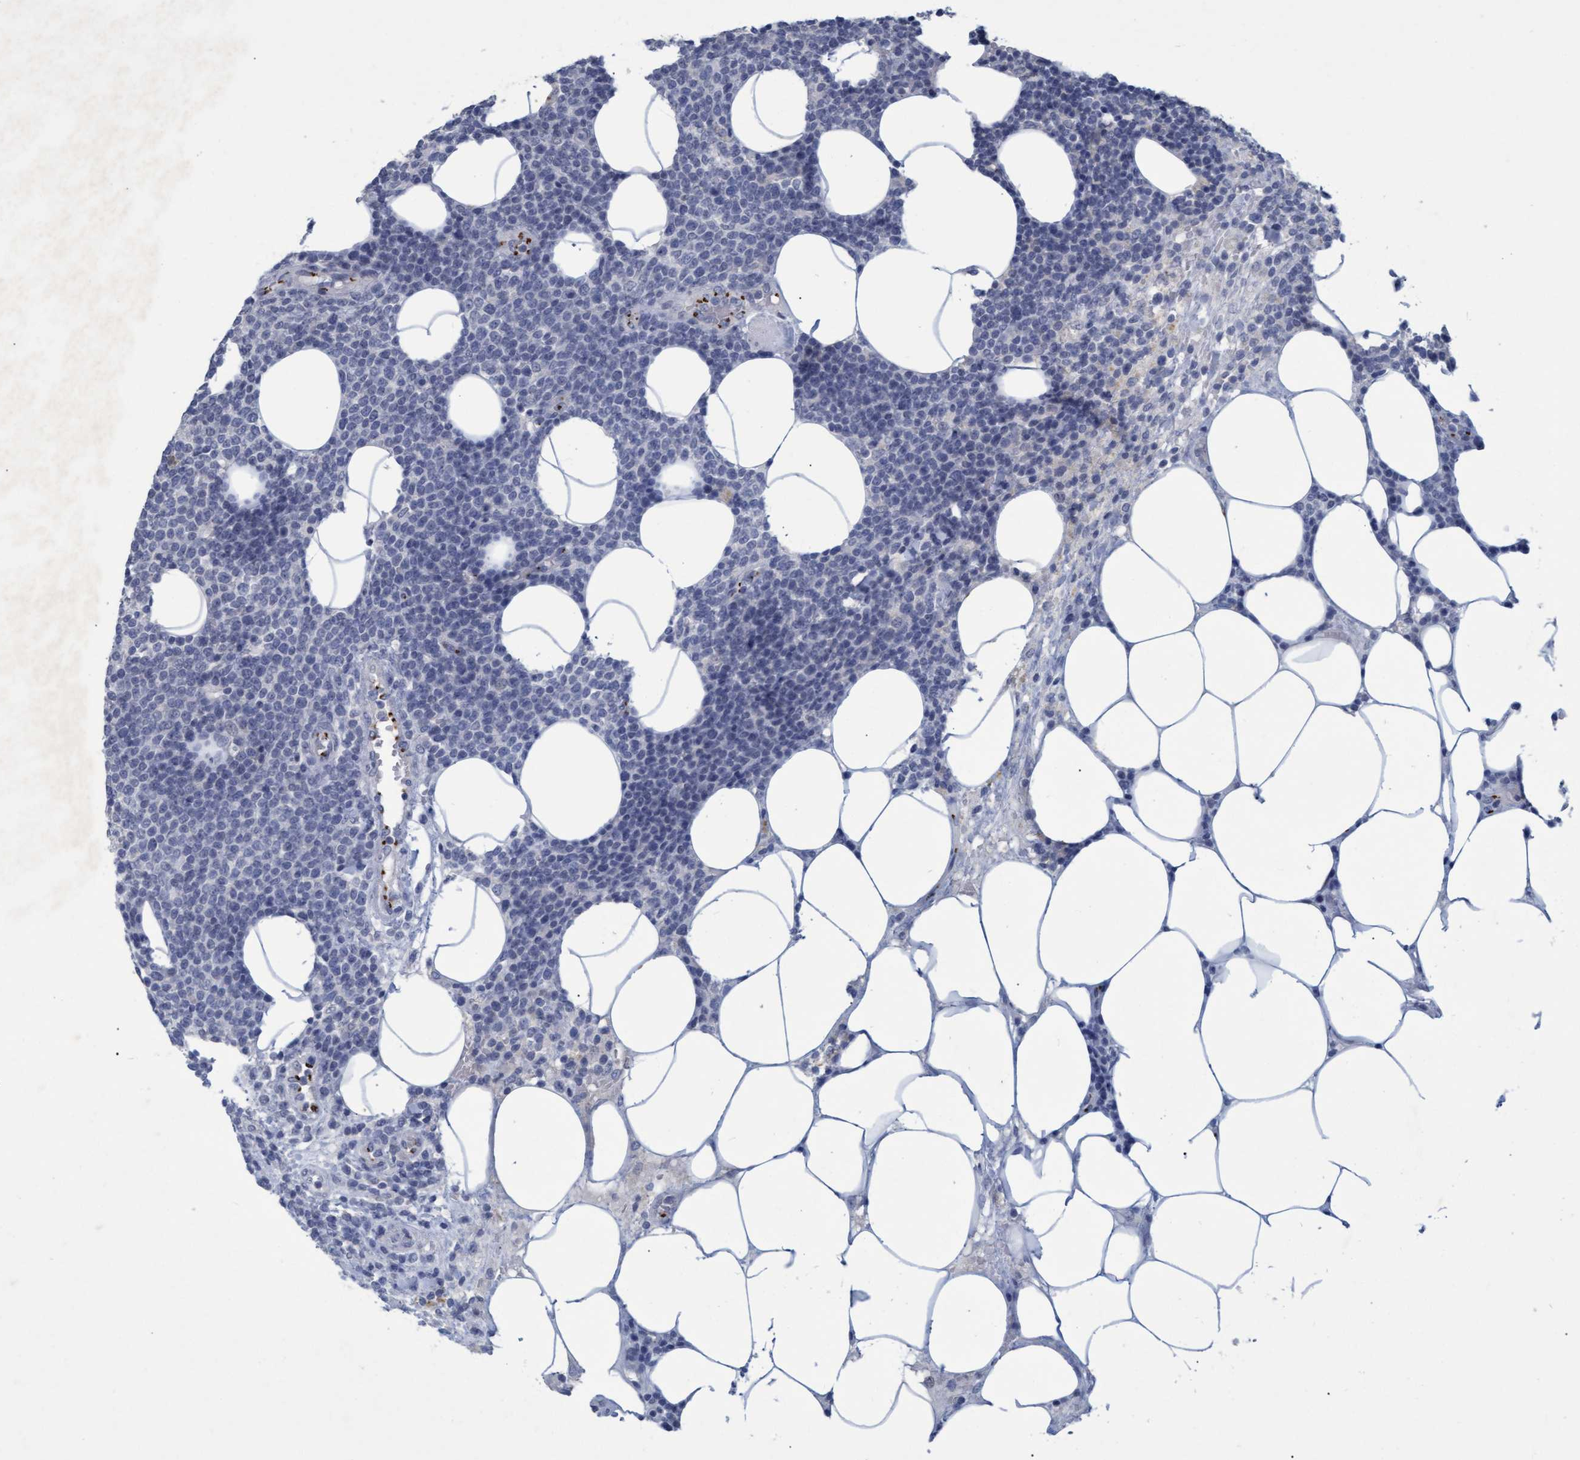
{"staining": {"intensity": "negative", "quantity": "none", "location": "none"}, "tissue": "lymphoma", "cell_type": "Tumor cells", "image_type": "cancer", "snomed": [{"axis": "morphology", "description": "Malignant lymphoma, non-Hodgkin's type, High grade"}, {"axis": "topography", "description": "Lymph node"}], "caption": "The histopathology image shows no significant expression in tumor cells of high-grade malignant lymphoma, non-Hodgkin's type.", "gene": "GALC", "patient": {"sex": "male", "age": 61}}